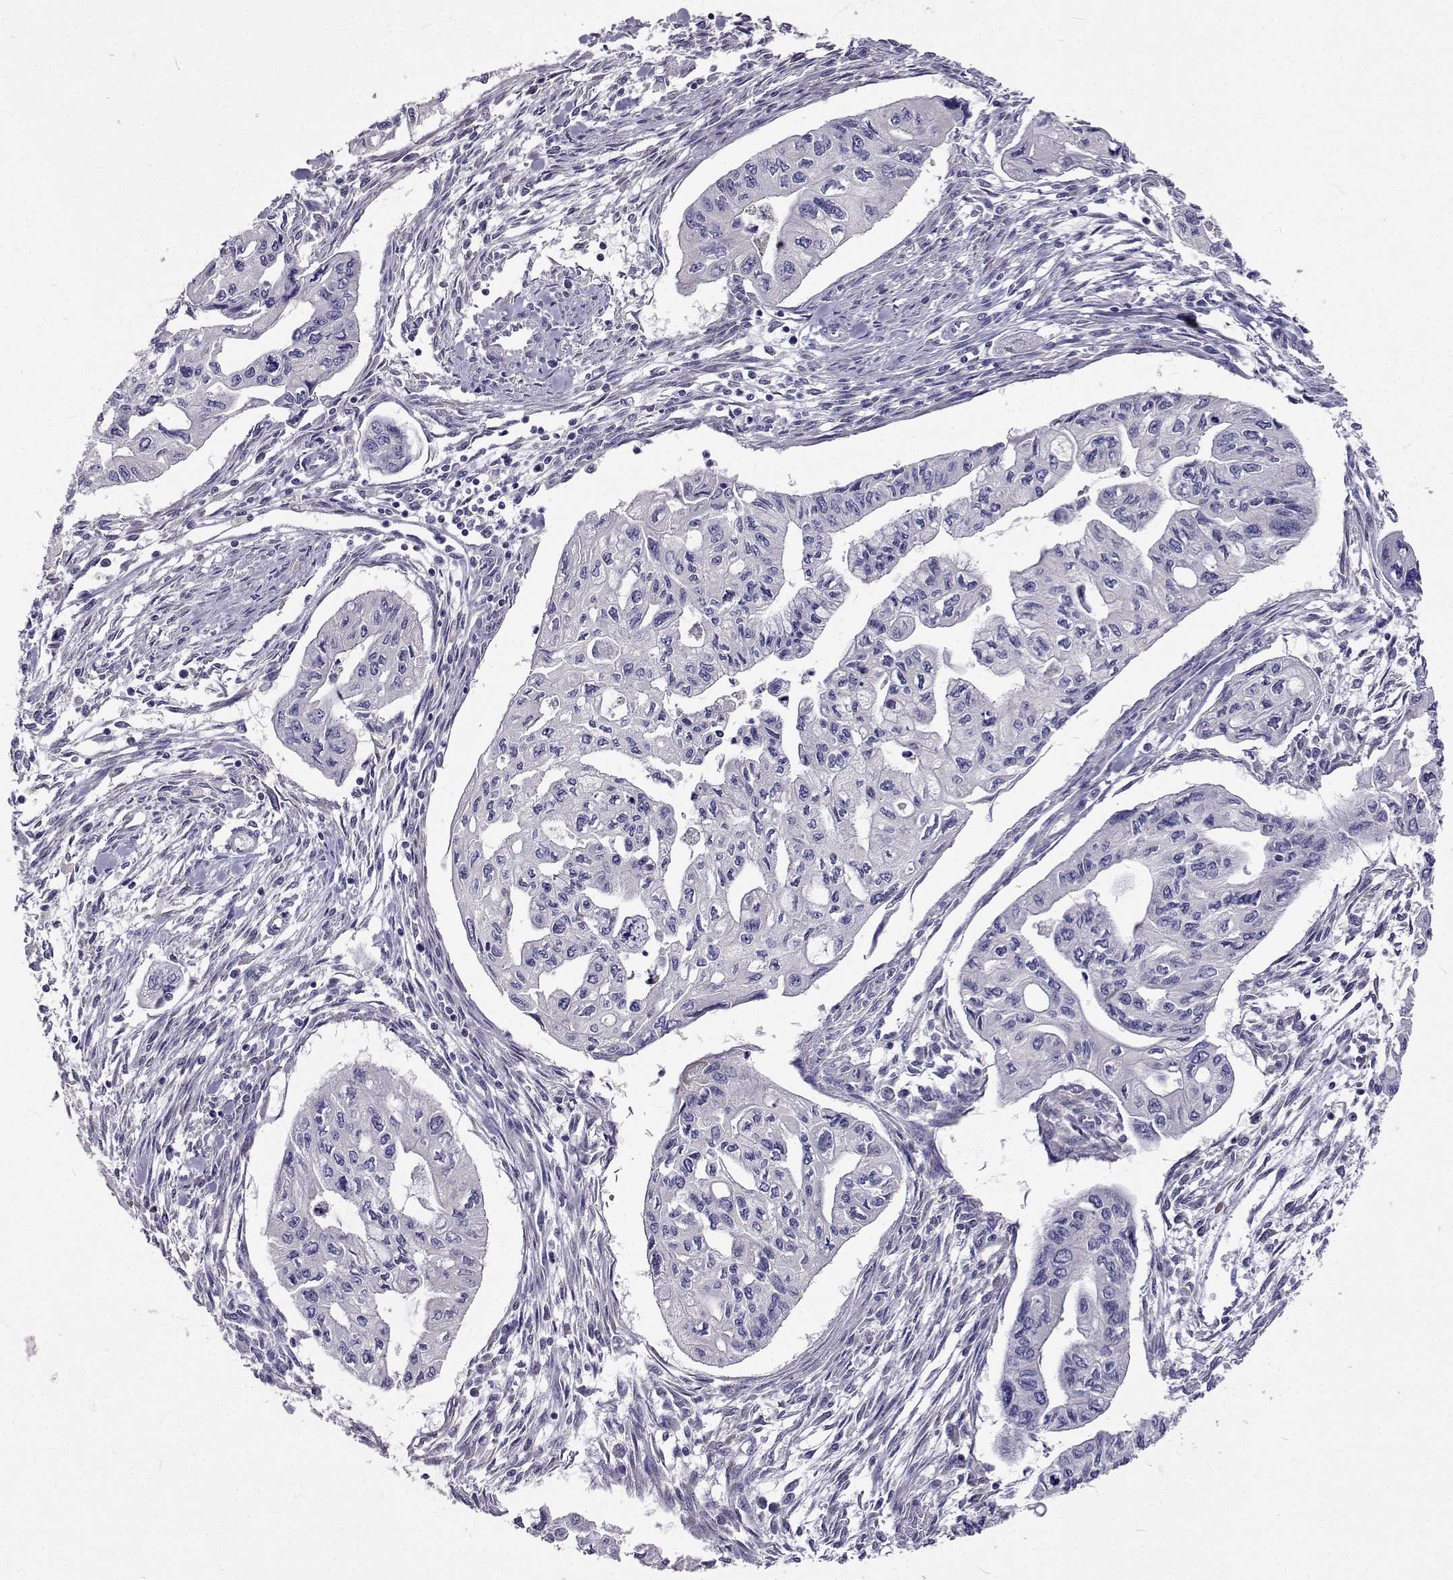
{"staining": {"intensity": "negative", "quantity": "none", "location": "none"}, "tissue": "pancreatic cancer", "cell_type": "Tumor cells", "image_type": "cancer", "snomed": [{"axis": "morphology", "description": "Adenocarcinoma, NOS"}, {"axis": "topography", "description": "Pancreas"}], "caption": "A micrograph of human pancreatic adenocarcinoma is negative for staining in tumor cells. (DAB (3,3'-diaminobenzidine) IHC, high magnification).", "gene": "LHFPL7", "patient": {"sex": "female", "age": 76}}